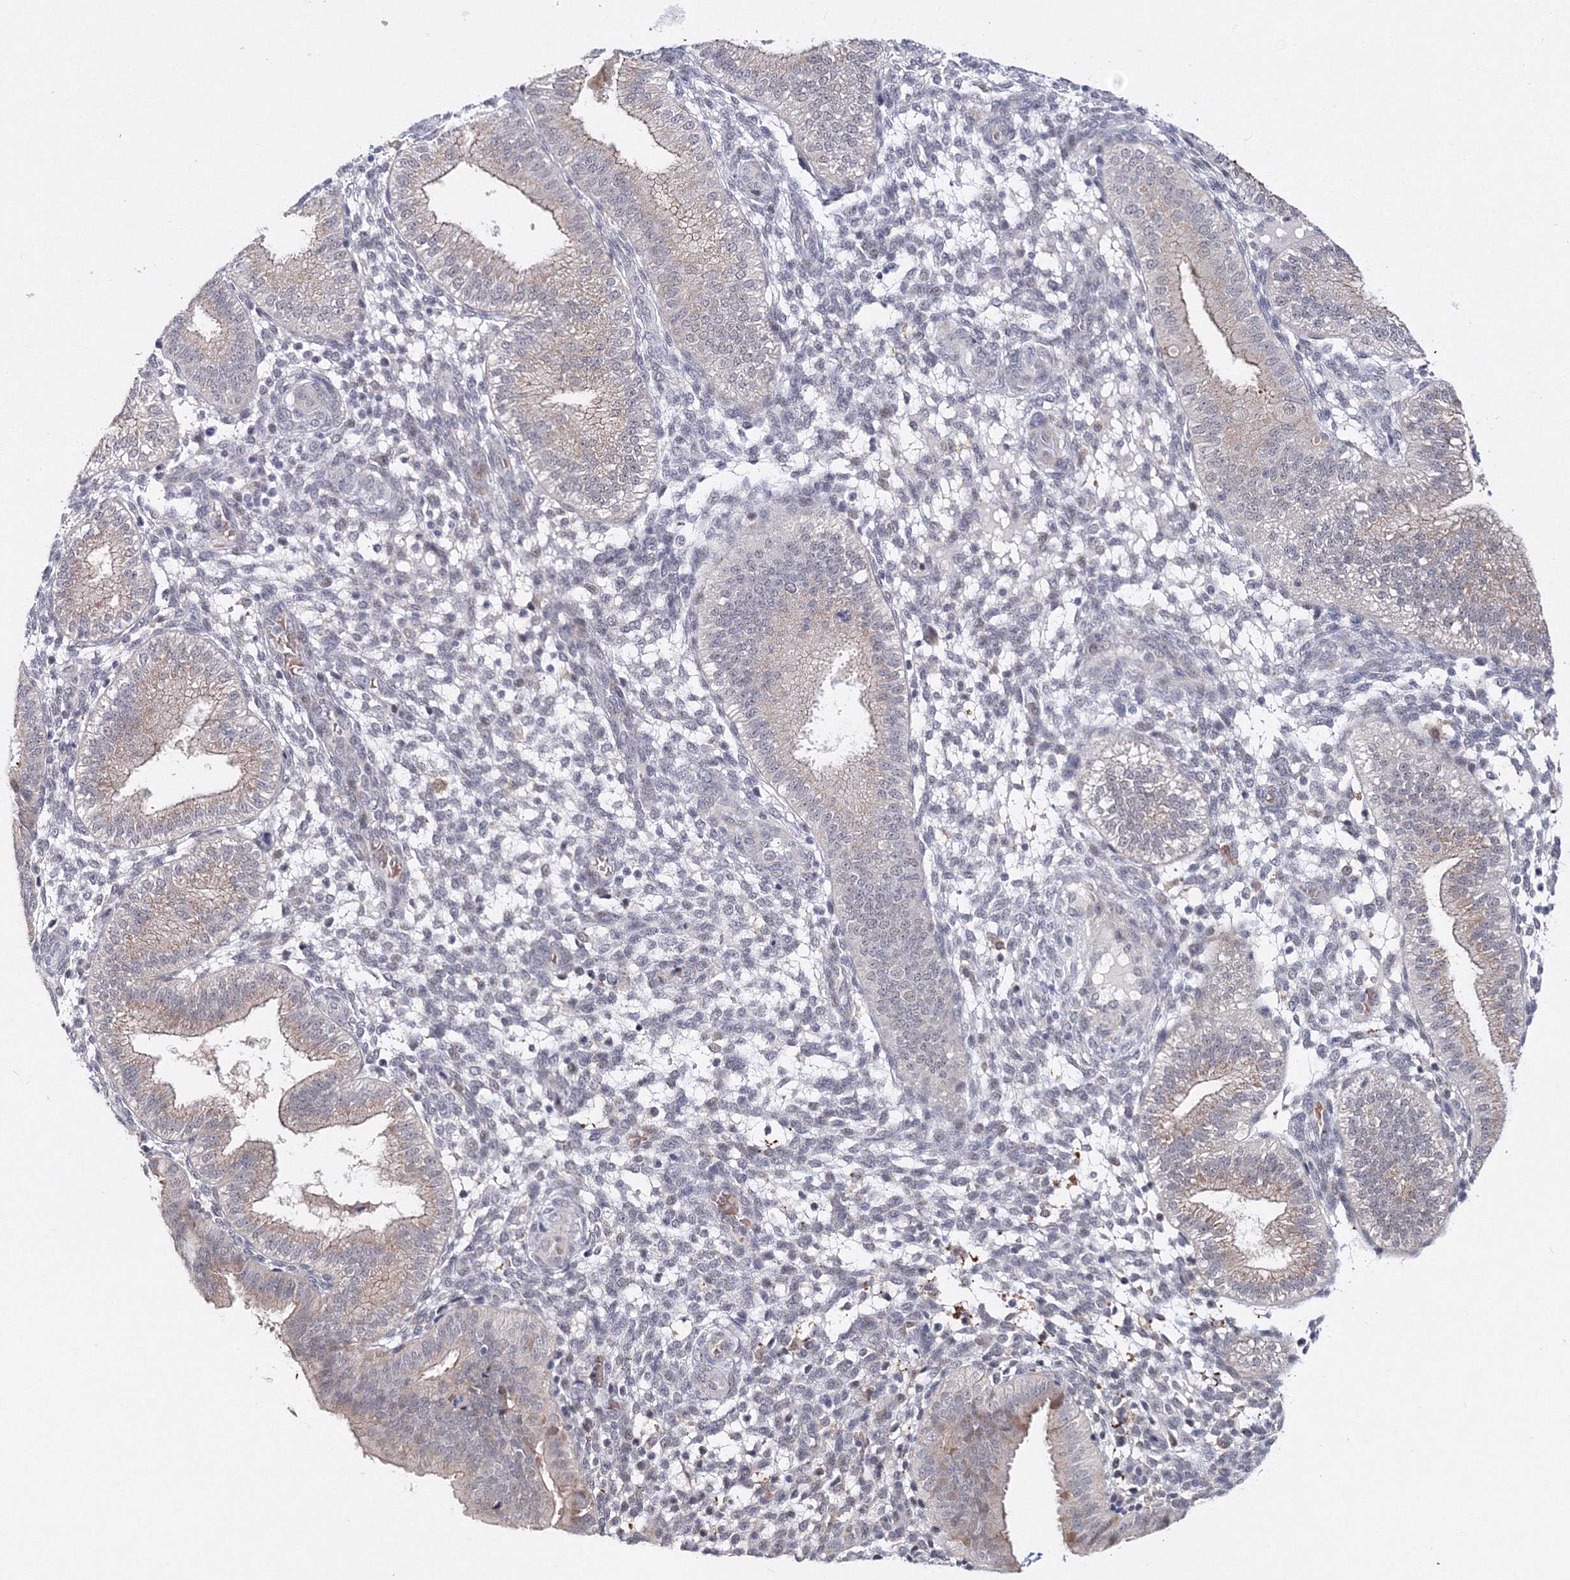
{"staining": {"intensity": "negative", "quantity": "none", "location": "none"}, "tissue": "endometrium", "cell_type": "Cells in endometrial stroma", "image_type": "normal", "snomed": [{"axis": "morphology", "description": "Normal tissue, NOS"}, {"axis": "topography", "description": "Endometrium"}], "caption": "A high-resolution histopathology image shows immunohistochemistry (IHC) staining of unremarkable endometrium, which demonstrates no significant positivity in cells in endometrial stroma. Nuclei are stained in blue.", "gene": "C11orf52", "patient": {"sex": "female", "age": 39}}